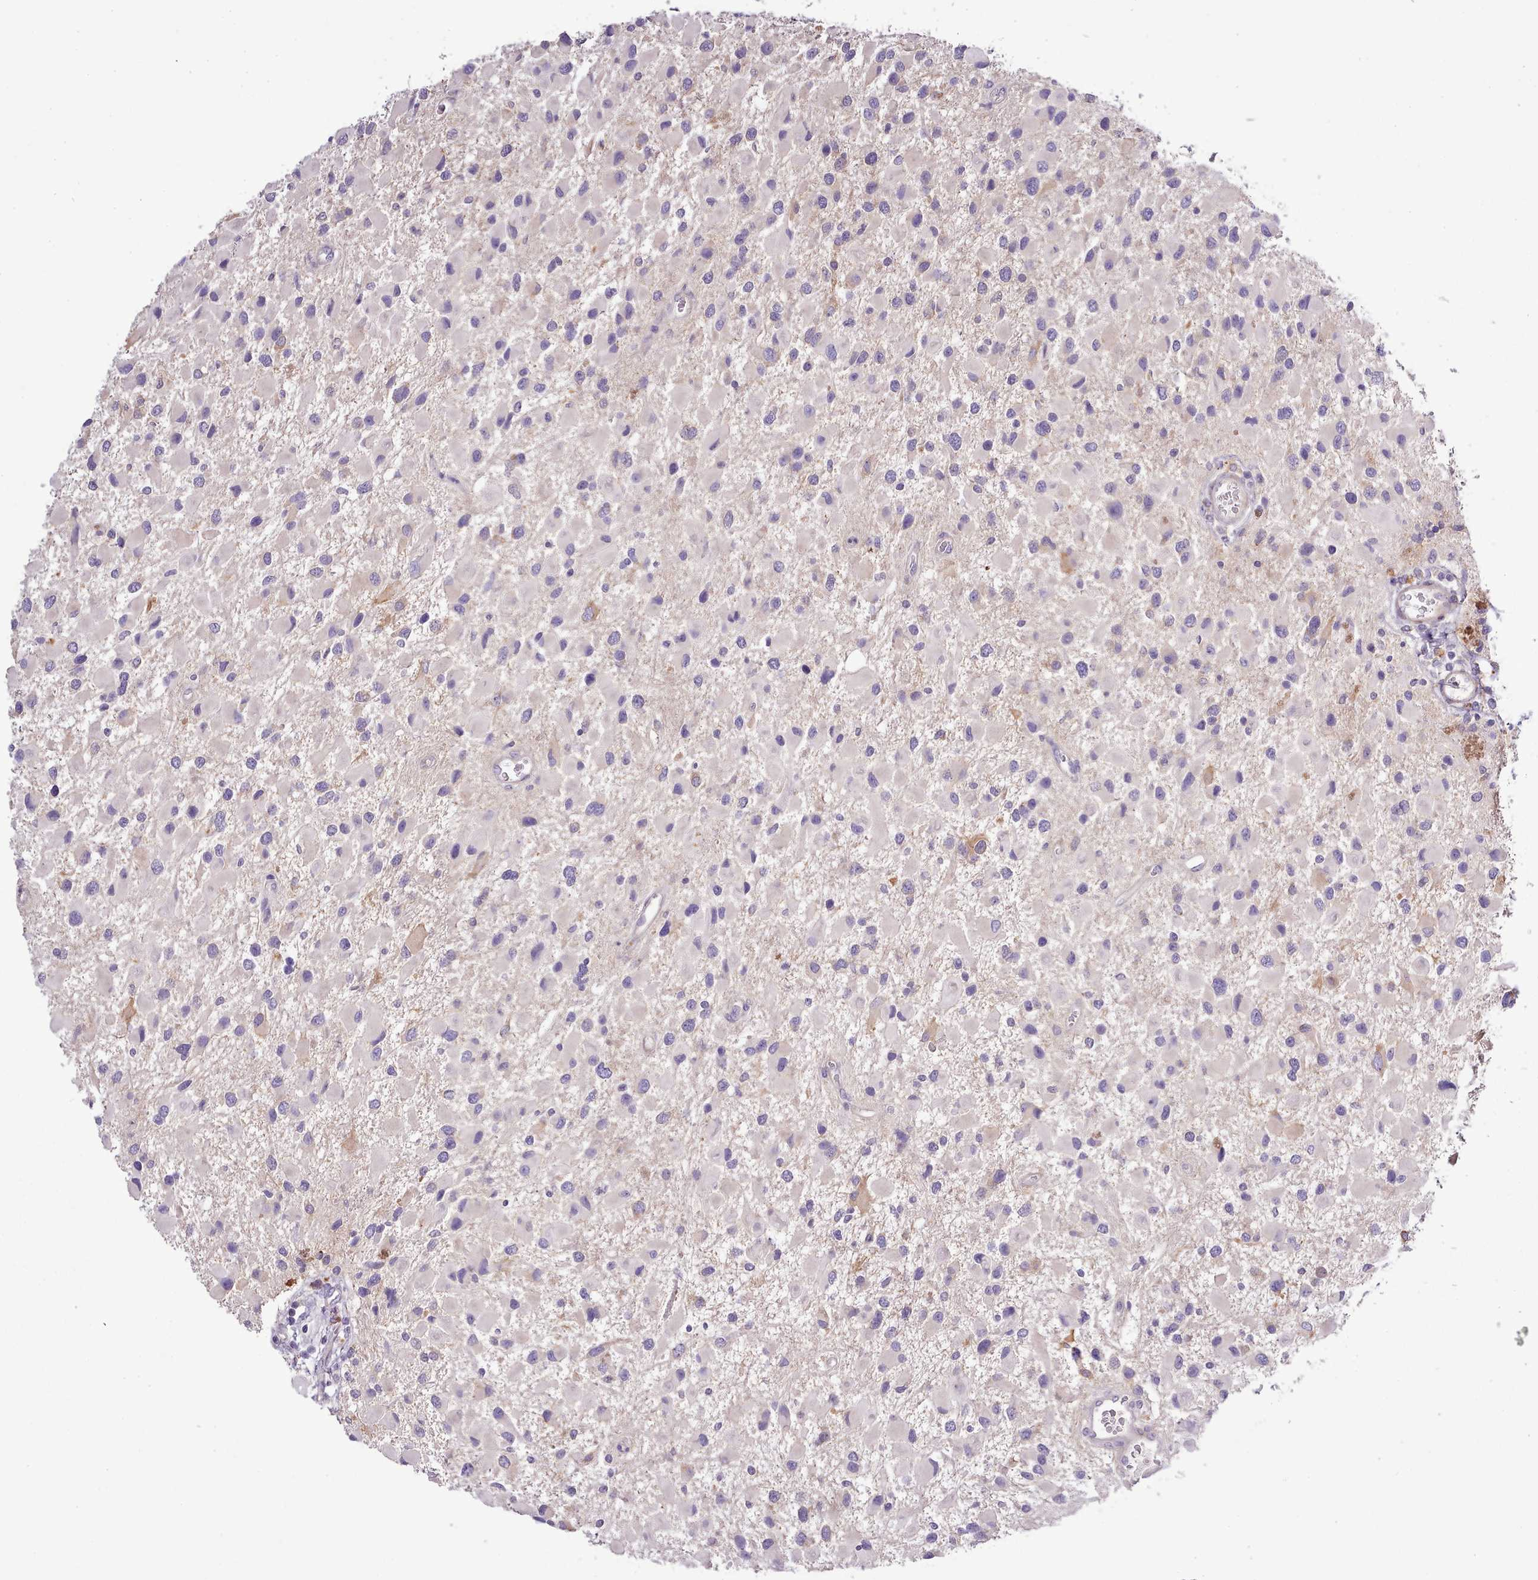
{"staining": {"intensity": "negative", "quantity": "none", "location": "none"}, "tissue": "glioma", "cell_type": "Tumor cells", "image_type": "cancer", "snomed": [{"axis": "morphology", "description": "Glioma, malignant, High grade"}, {"axis": "topography", "description": "Brain"}], "caption": "The histopathology image shows no significant staining in tumor cells of glioma.", "gene": "SETX", "patient": {"sex": "male", "age": 53}}